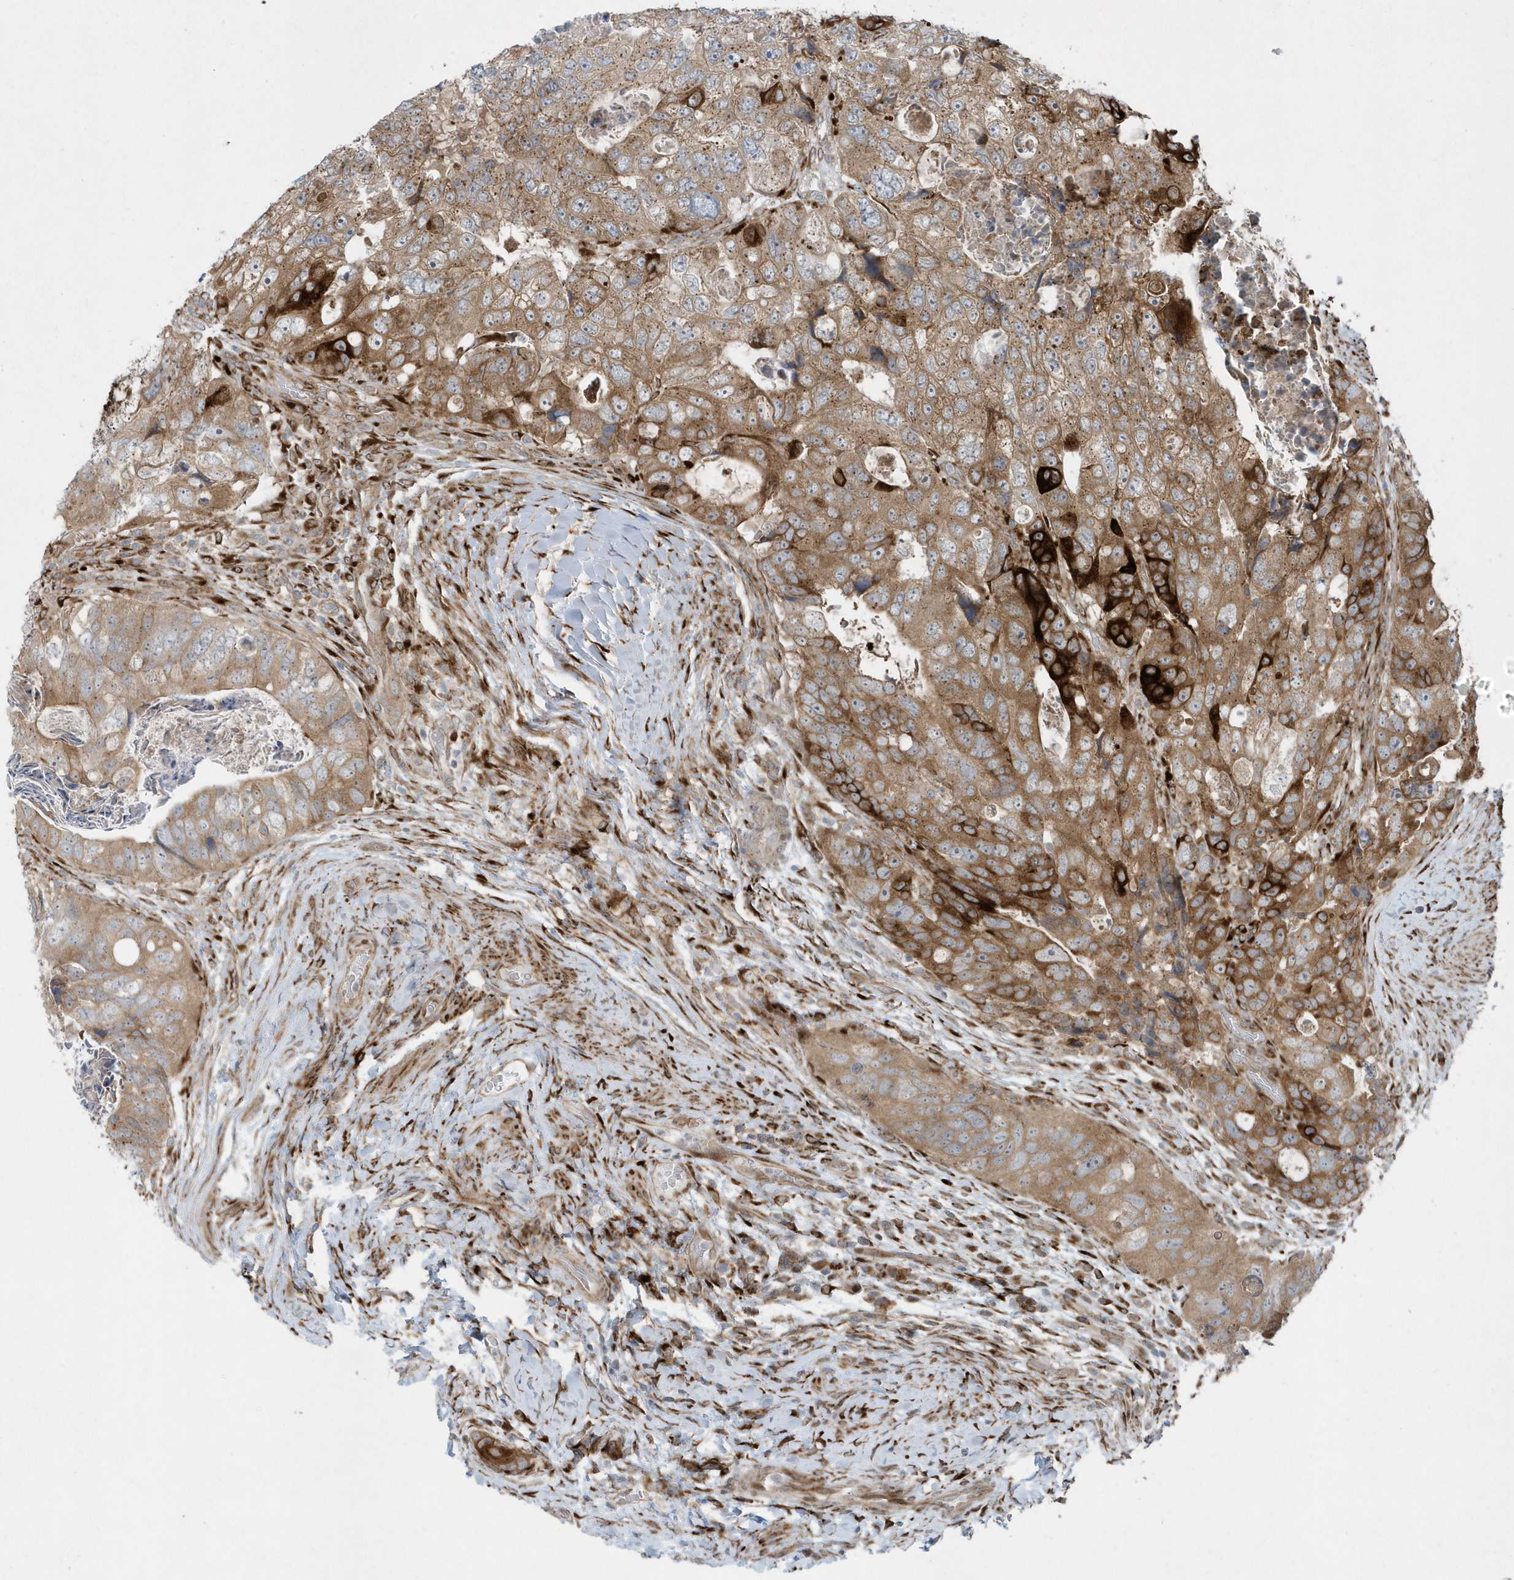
{"staining": {"intensity": "moderate", "quantity": ">75%", "location": "cytoplasmic/membranous"}, "tissue": "colorectal cancer", "cell_type": "Tumor cells", "image_type": "cancer", "snomed": [{"axis": "morphology", "description": "Adenocarcinoma, NOS"}, {"axis": "topography", "description": "Rectum"}], "caption": "Immunohistochemical staining of human colorectal cancer (adenocarcinoma) reveals medium levels of moderate cytoplasmic/membranous expression in approximately >75% of tumor cells. The protein of interest is shown in brown color, while the nuclei are stained blue.", "gene": "FAM98A", "patient": {"sex": "male", "age": 59}}